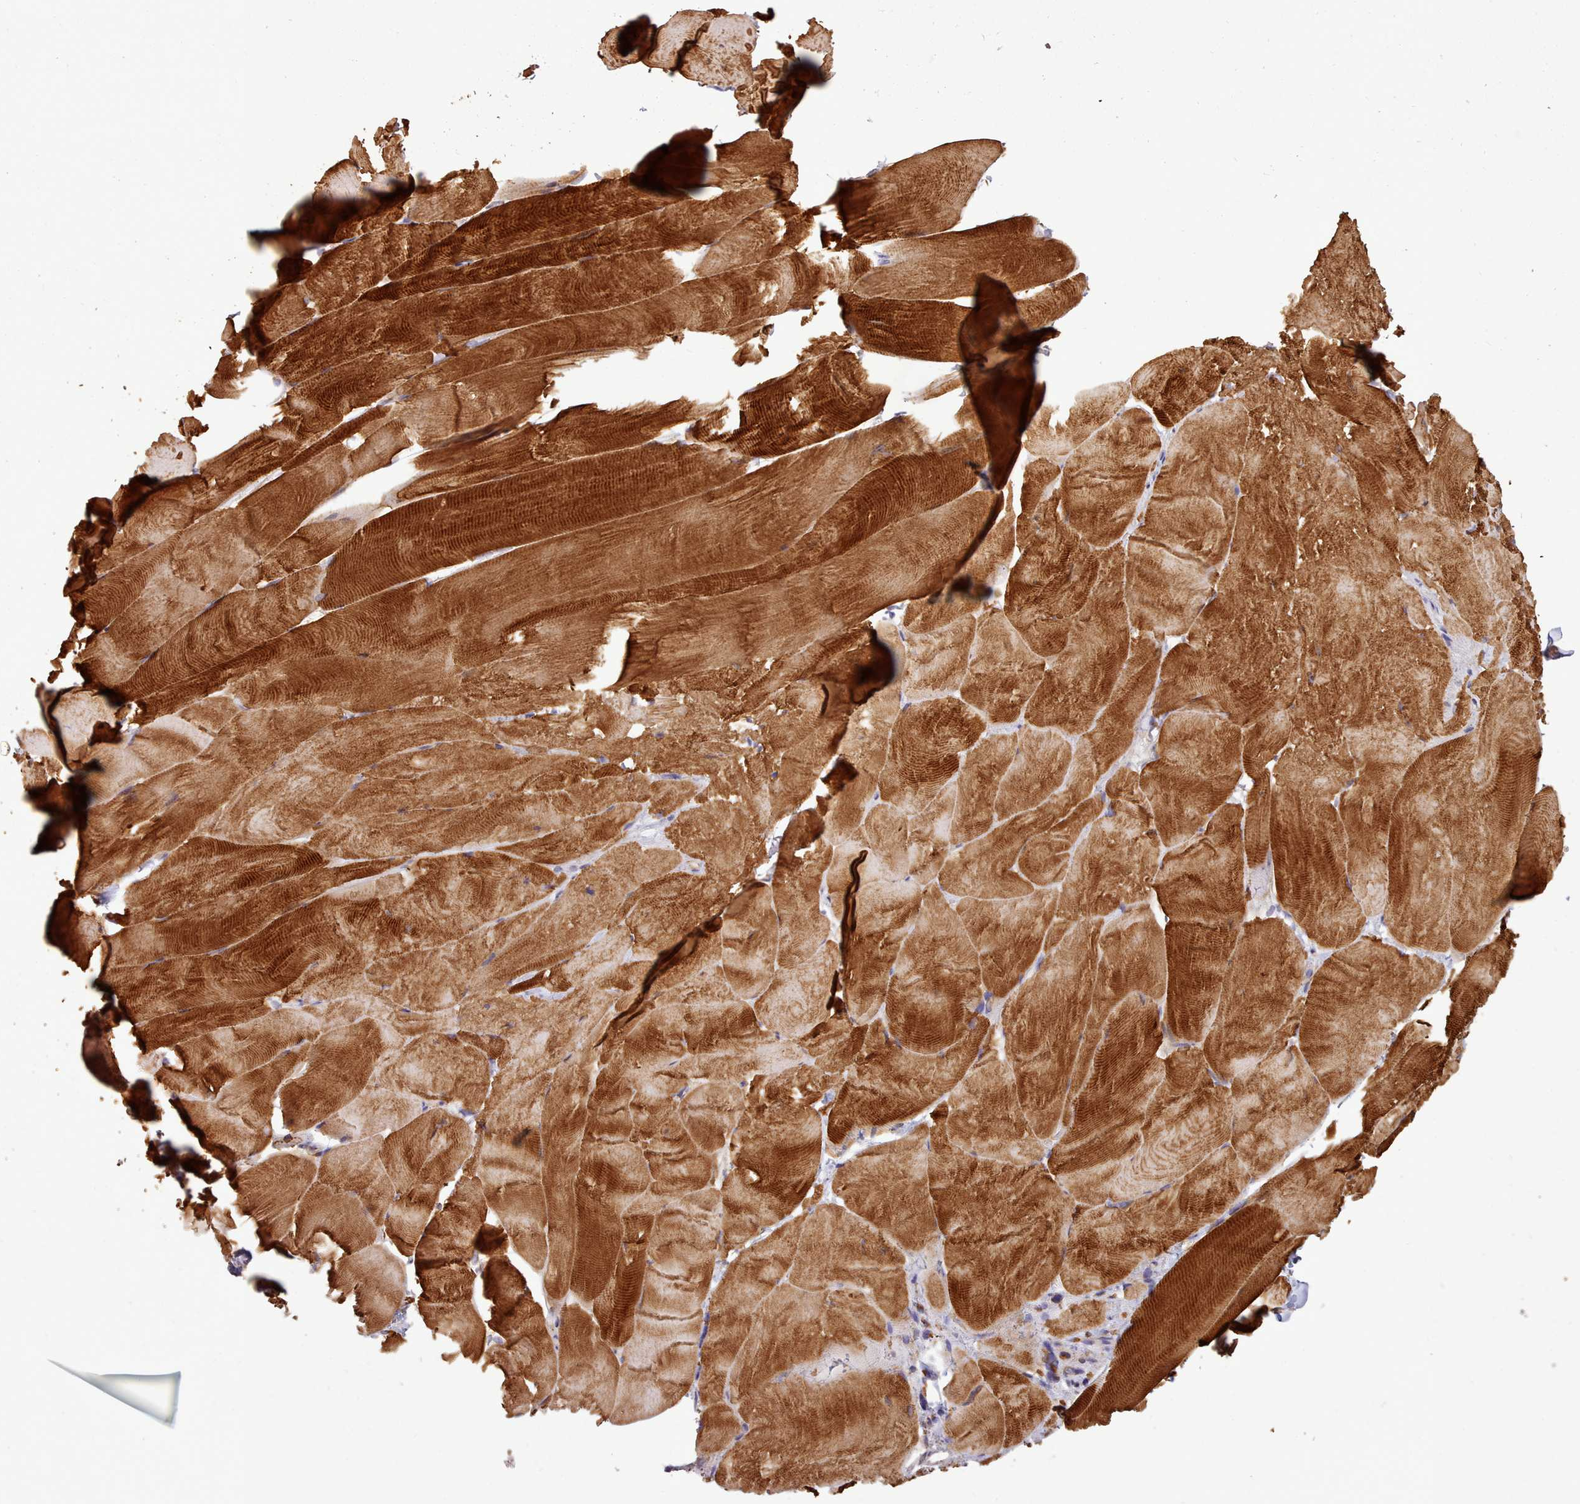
{"staining": {"intensity": "strong", "quantity": ">75%", "location": "cytoplasmic/membranous"}, "tissue": "skeletal muscle", "cell_type": "Myocytes", "image_type": "normal", "snomed": [{"axis": "morphology", "description": "Normal tissue, NOS"}, {"axis": "topography", "description": "Skeletal muscle"}], "caption": "A high-resolution micrograph shows IHC staining of benign skeletal muscle, which reveals strong cytoplasmic/membranous positivity in approximately >75% of myocytes. (DAB = brown stain, brightfield microscopy at high magnification).", "gene": "NLRC4", "patient": {"sex": "female", "age": 64}}